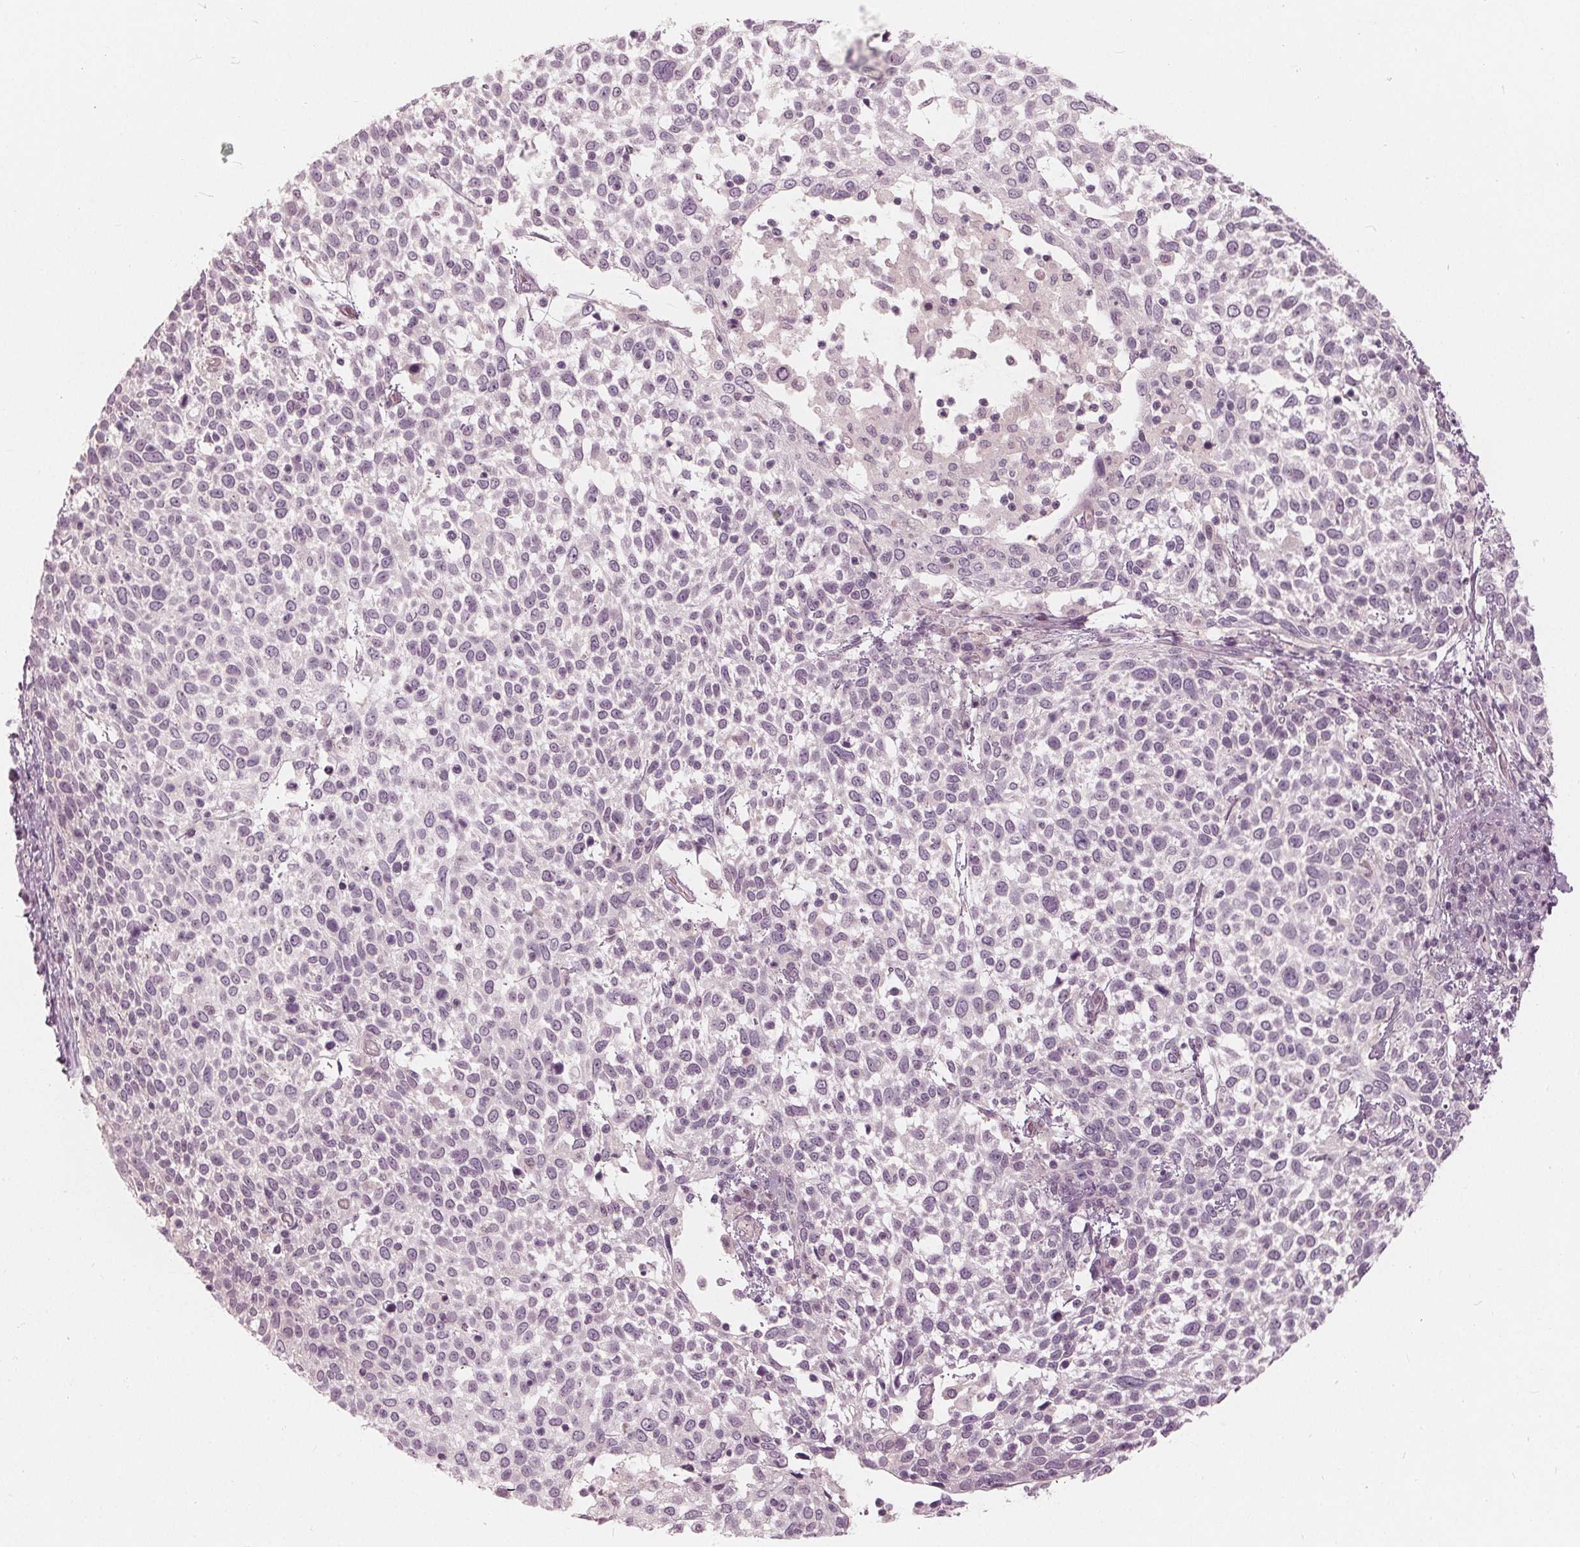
{"staining": {"intensity": "negative", "quantity": "none", "location": "none"}, "tissue": "cervical cancer", "cell_type": "Tumor cells", "image_type": "cancer", "snomed": [{"axis": "morphology", "description": "Squamous cell carcinoma, NOS"}, {"axis": "topography", "description": "Cervix"}], "caption": "An image of human squamous cell carcinoma (cervical) is negative for staining in tumor cells.", "gene": "SAT2", "patient": {"sex": "female", "age": 61}}